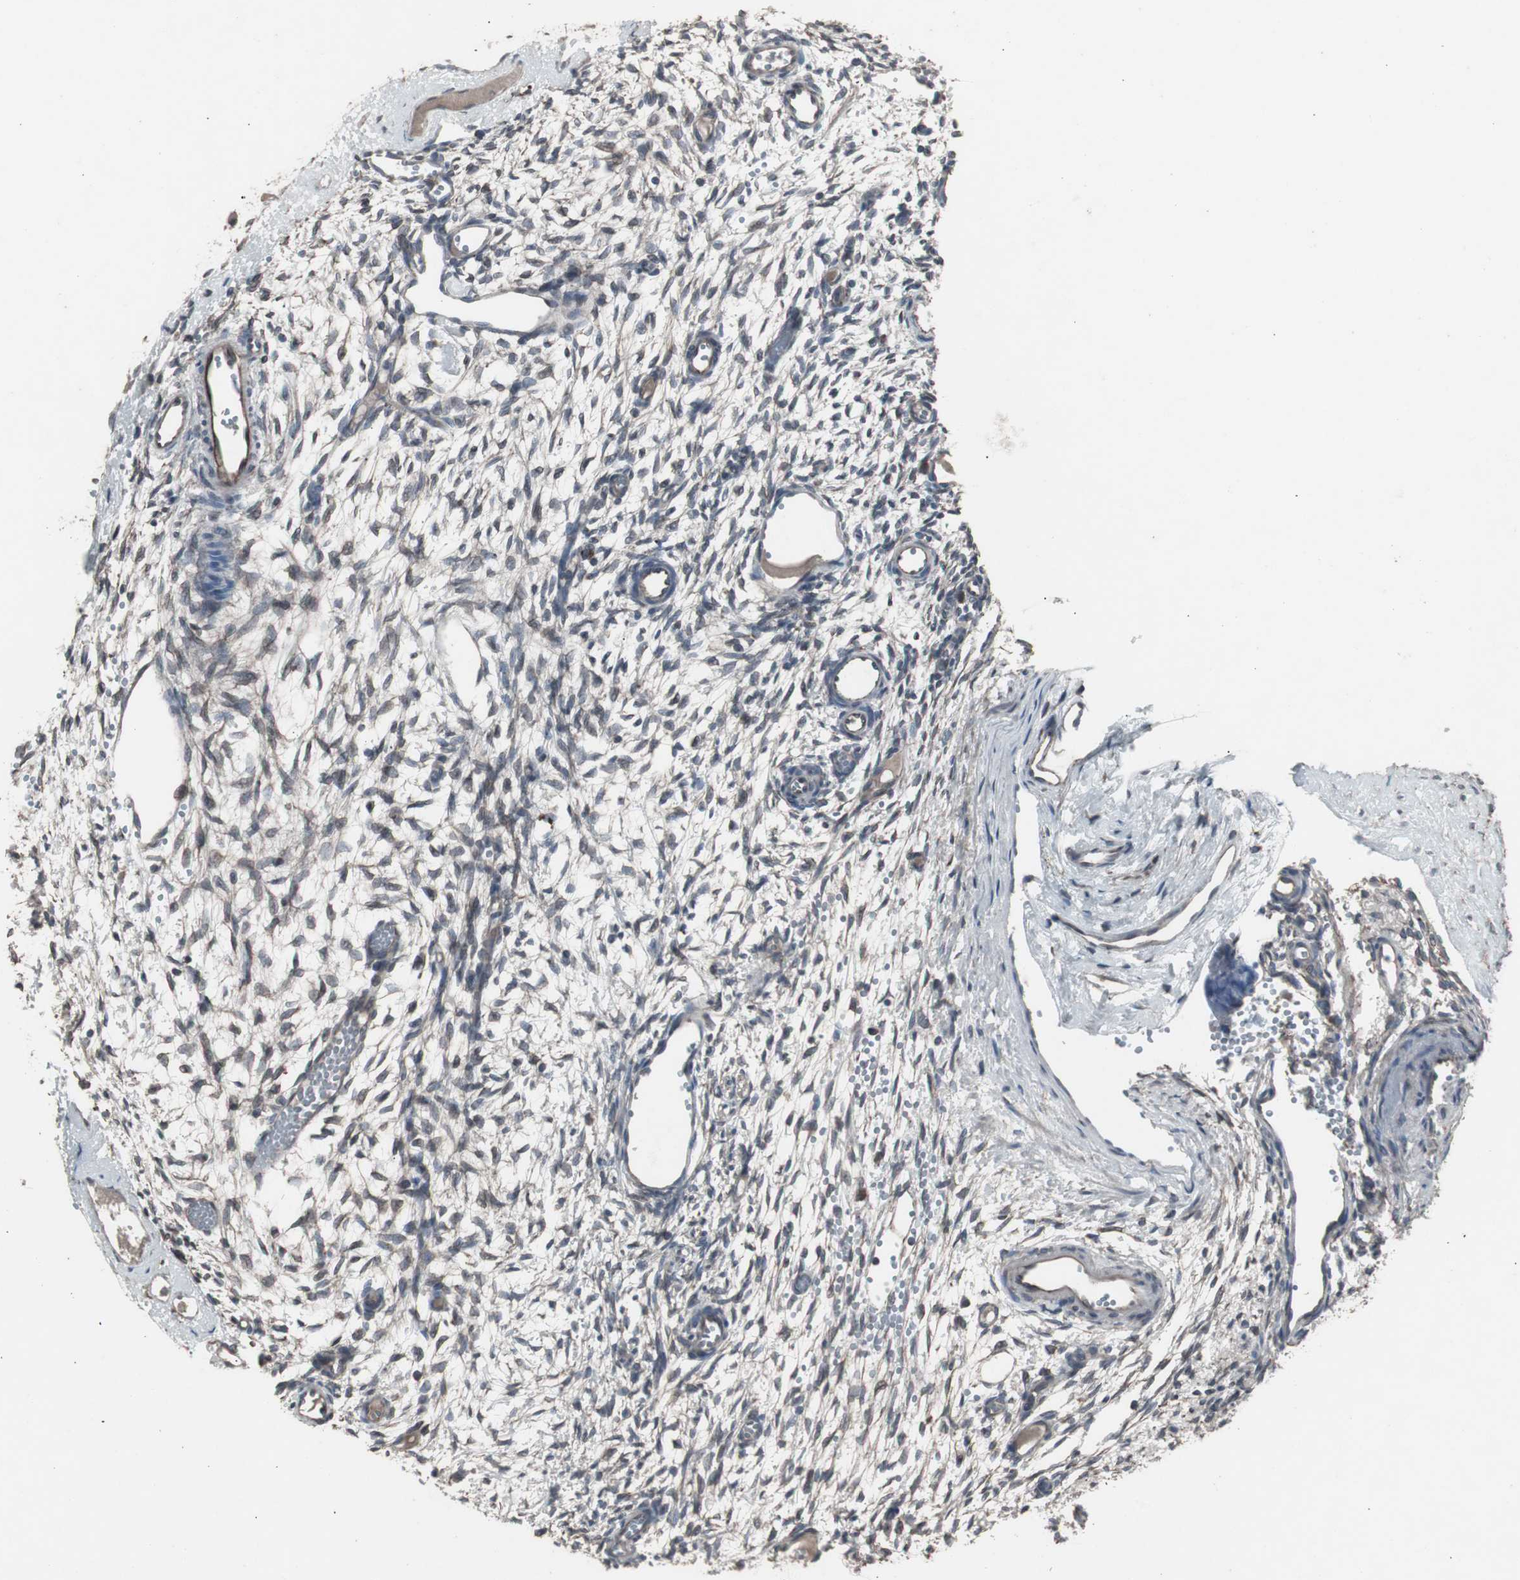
{"staining": {"intensity": "moderate", "quantity": "25%-75%", "location": "cytoplasmic/membranous"}, "tissue": "ovary", "cell_type": "Follicle cells", "image_type": "normal", "snomed": [{"axis": "morphology", "description": "Normal tissue, NOS"}, {"axis": "topography", "description": "Ovary"}], "caption": "Immunohistochemical staining of benign human ovary shows medium levels of moderate cytoplasmic/membranous expression in about 25%-75% of follicle cells.", "gene": "SSTR2", "patient": {"sex": "female", "age": 35}}